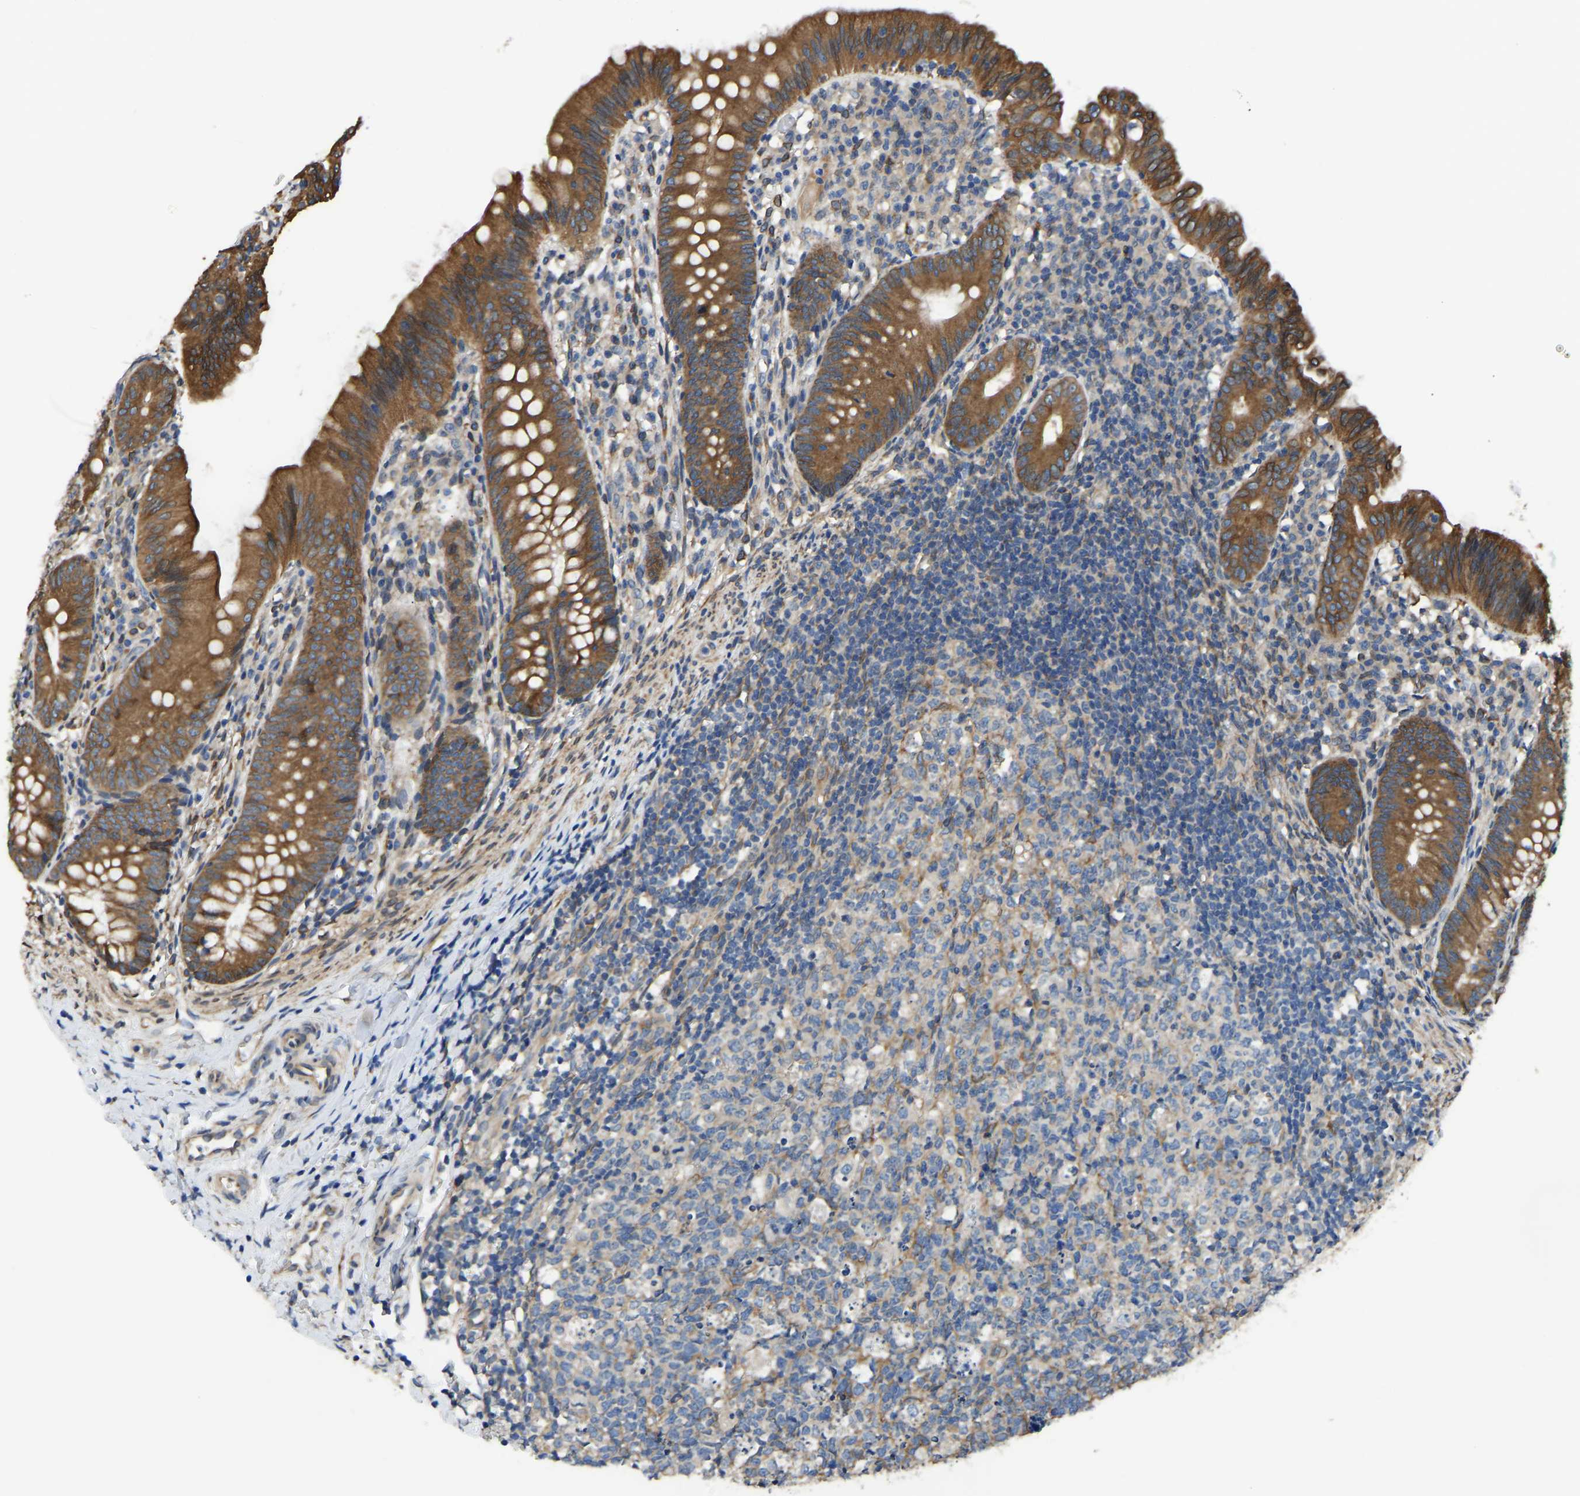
{"staining": {"intensity": "moderate", "quantity": ">75%", "location": "cytoplasmic/membranous"}, "tissue": "appendix", "cell_type": "Glandular cells", "image_type": "normal", "snomed": [{"axis": "morphology", "description": "Normal tissue, NOS"}, {"axis": "topography", "description": "Appendix"}], "caption": "Immunohistochemical staining of normal human appendix displays medium levels of moderate cytoplasmic/membranous staining in approximately >75% of glandular cells. (Brightfield microscopy of DAB IHC at high magnification).", "gene": "ARL6IP5", "patient": {"sex": "male", "age": 1}}